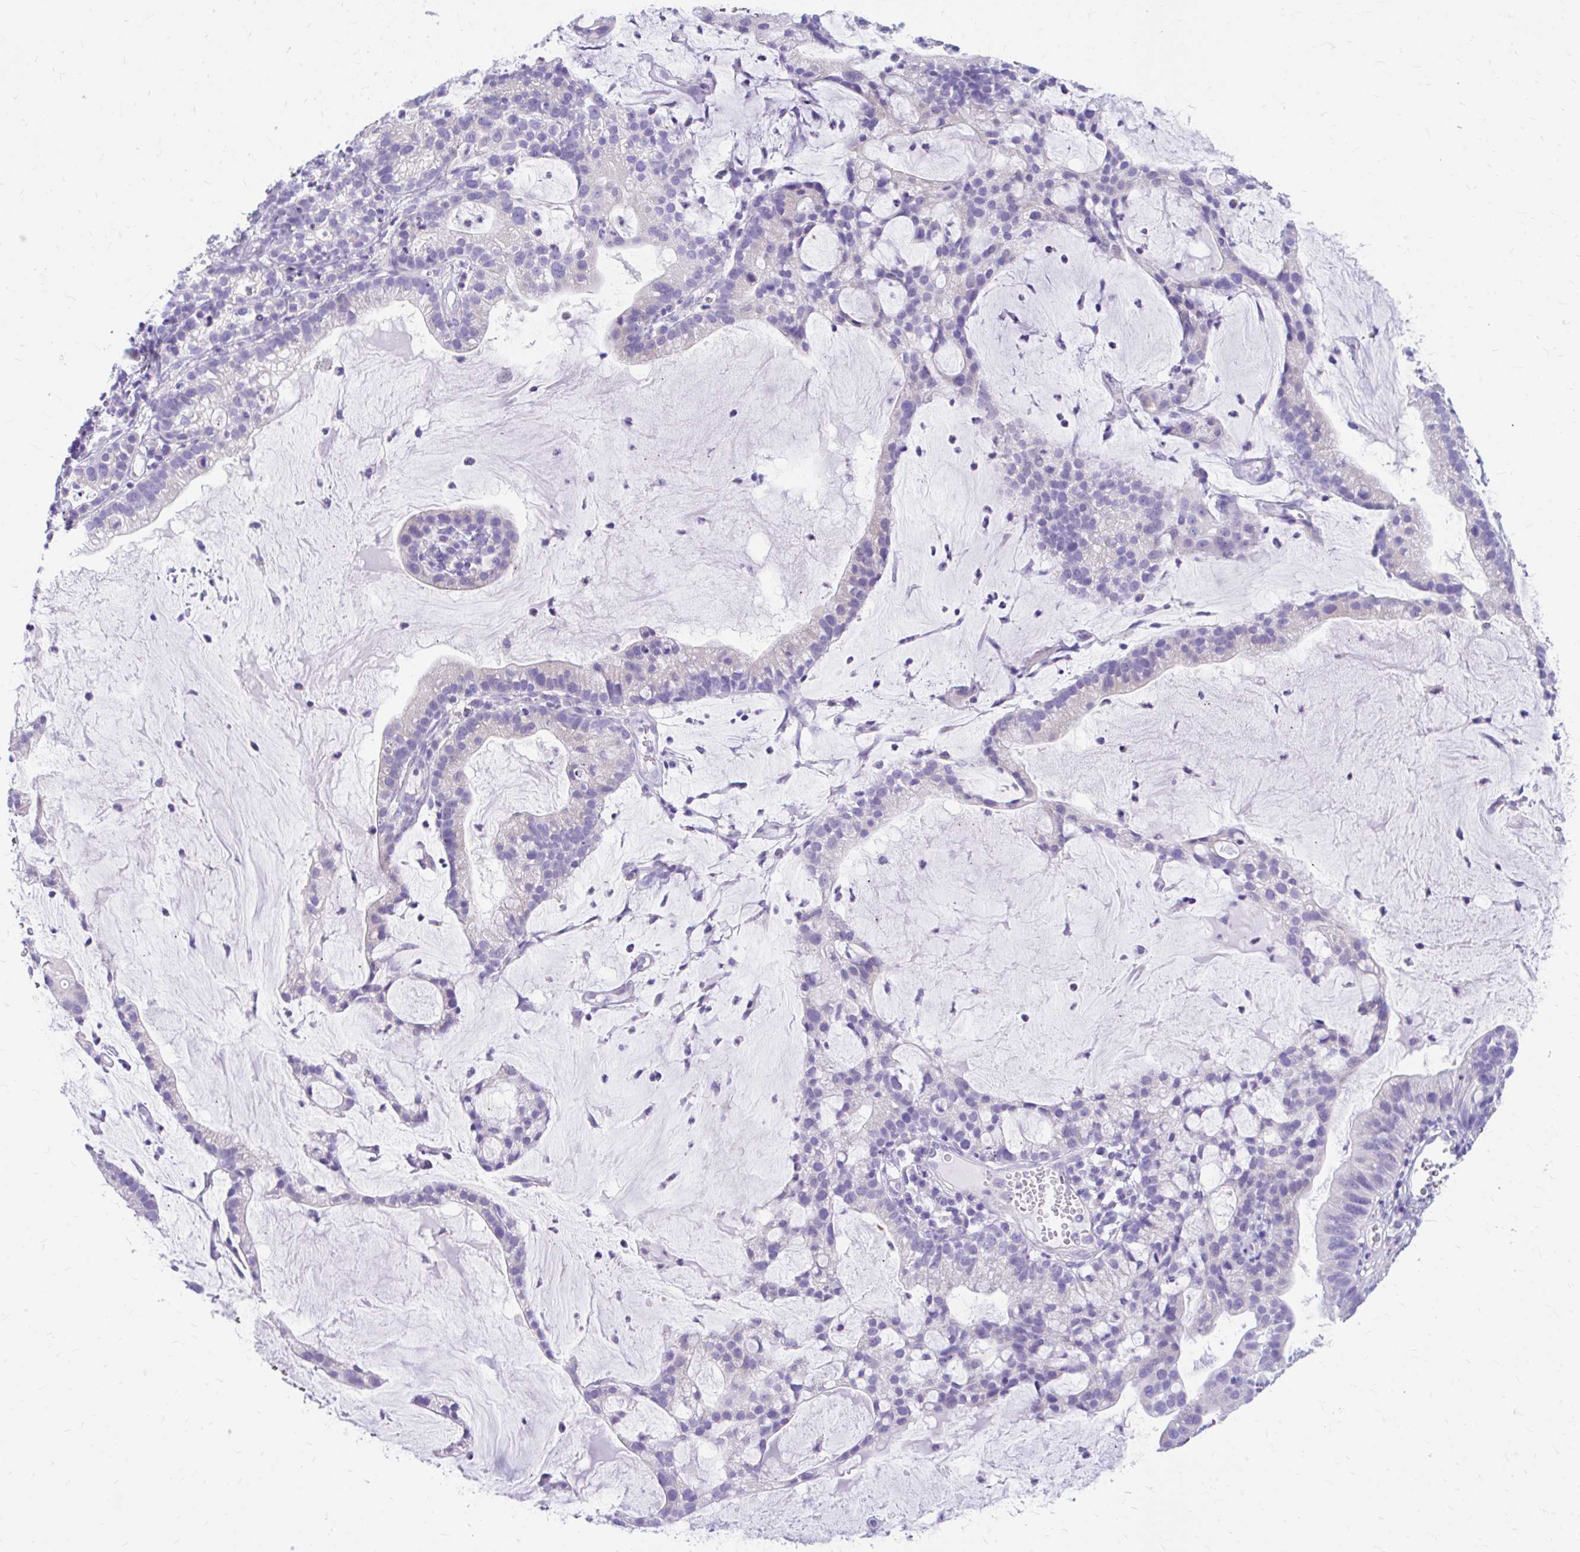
{"staining": {"intensity": "negative", "quantity": "none", "location": "none"}, "tissue": "cervical cancer", "cell_type": "Tumor cells", "image_type": "cancer", "snomed": [{"axis": "morphology", "description": "Adenocarcinoma, NOS"}, {"axis": "topography", "description": "Cervix"}], "caption": "Tumor cells are negative for protein expression in human cervical adenocarcinoma.", "gene": "KRIT1", "patient": {"sex": "female", "age": 41}}